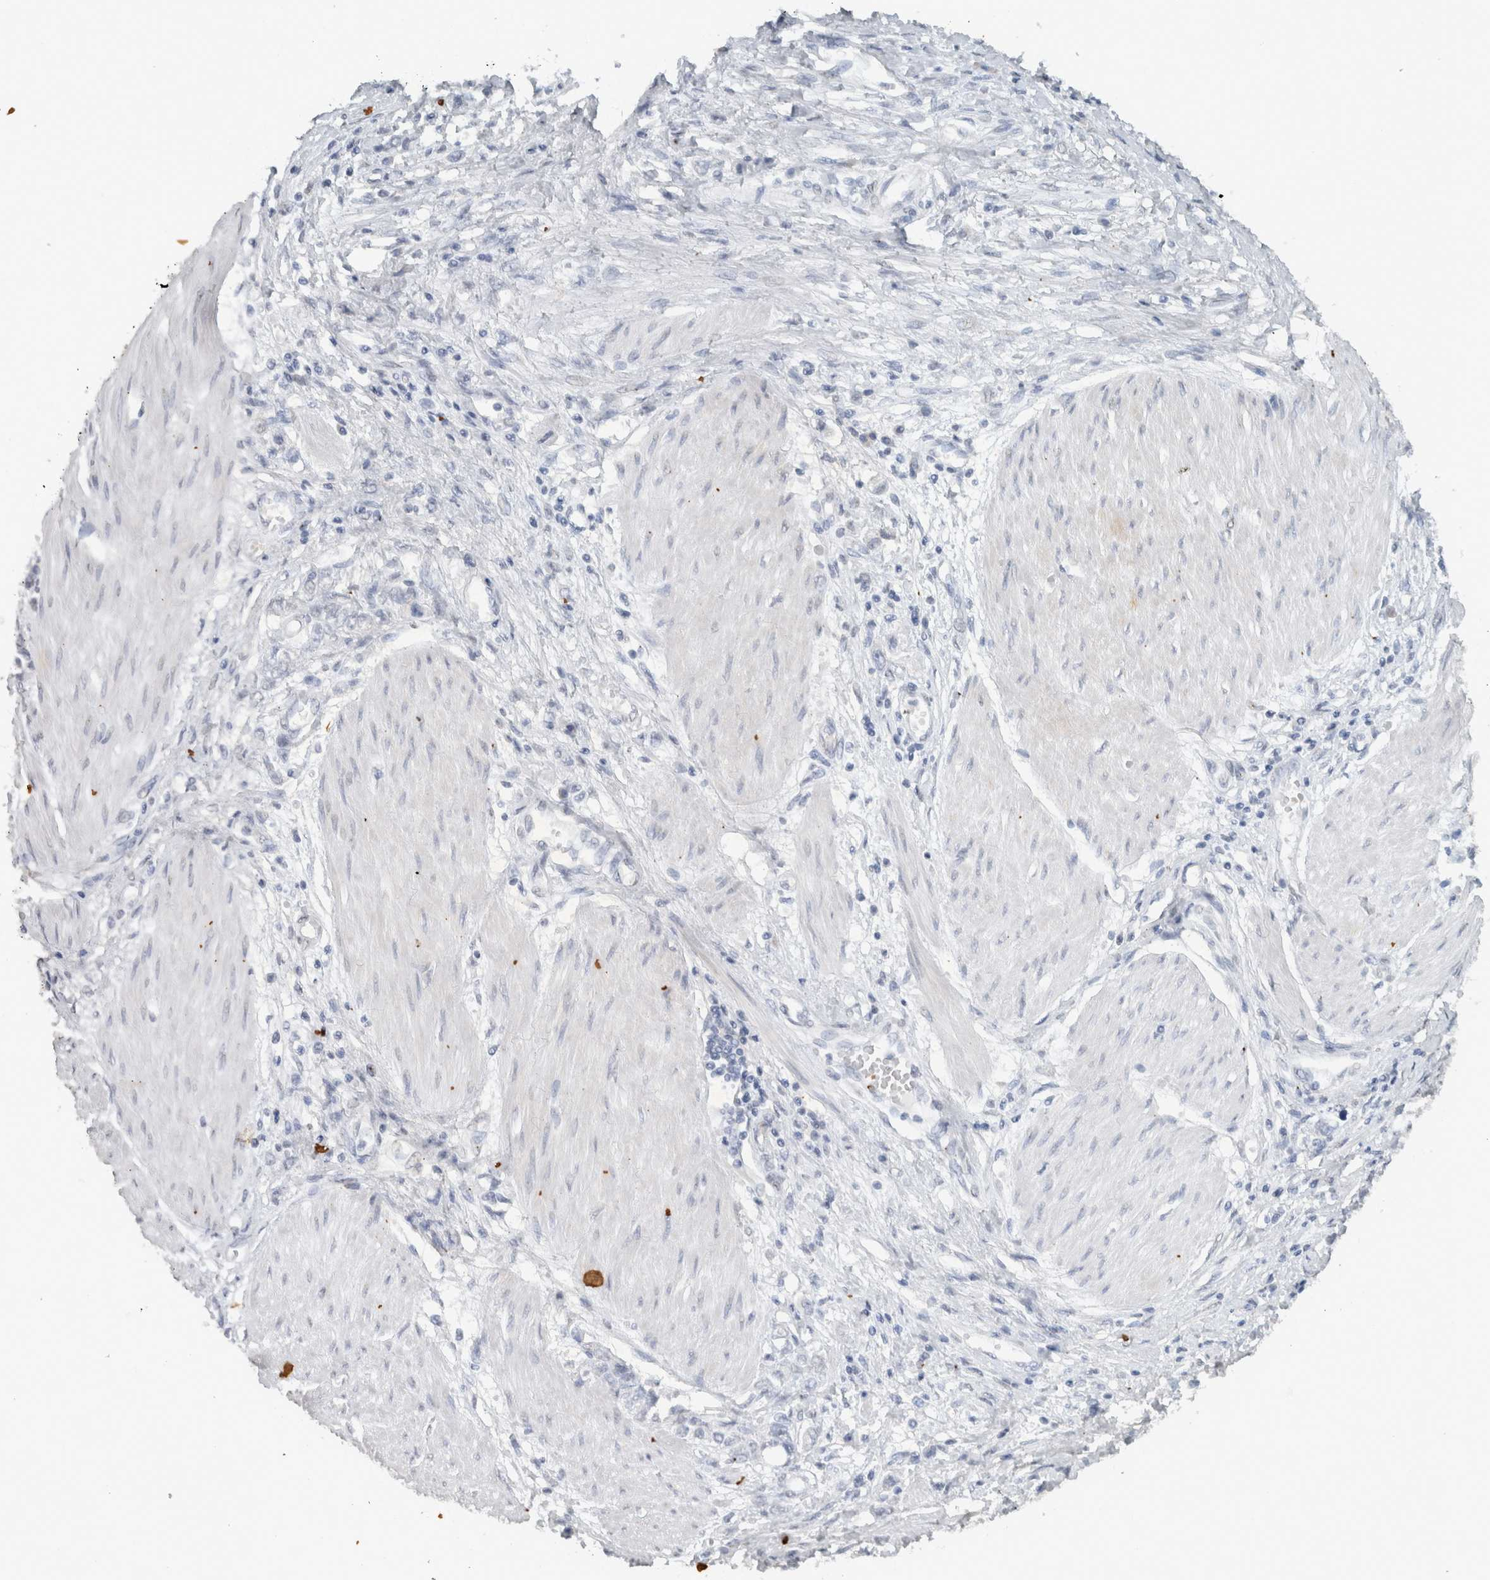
{"staining": {"intensity": "negative", "quantity": "none", "location": "none"}, "tissue": "stomach cancer", "cell_type": "Tumor cells", "image_type": "cancer", "snomed": [{"axis": "morphology", "description": "Adenocarcinoma, NOS"}, {"axis": "topography", "description": "Stomach"}], "caption": "This is a histopathology image of immunohistochemistry staining of stomach cancer, which shows no positivity in tumor cells.", "gene": "HAND2", "patient": {"sex": "female", "age": 76}}